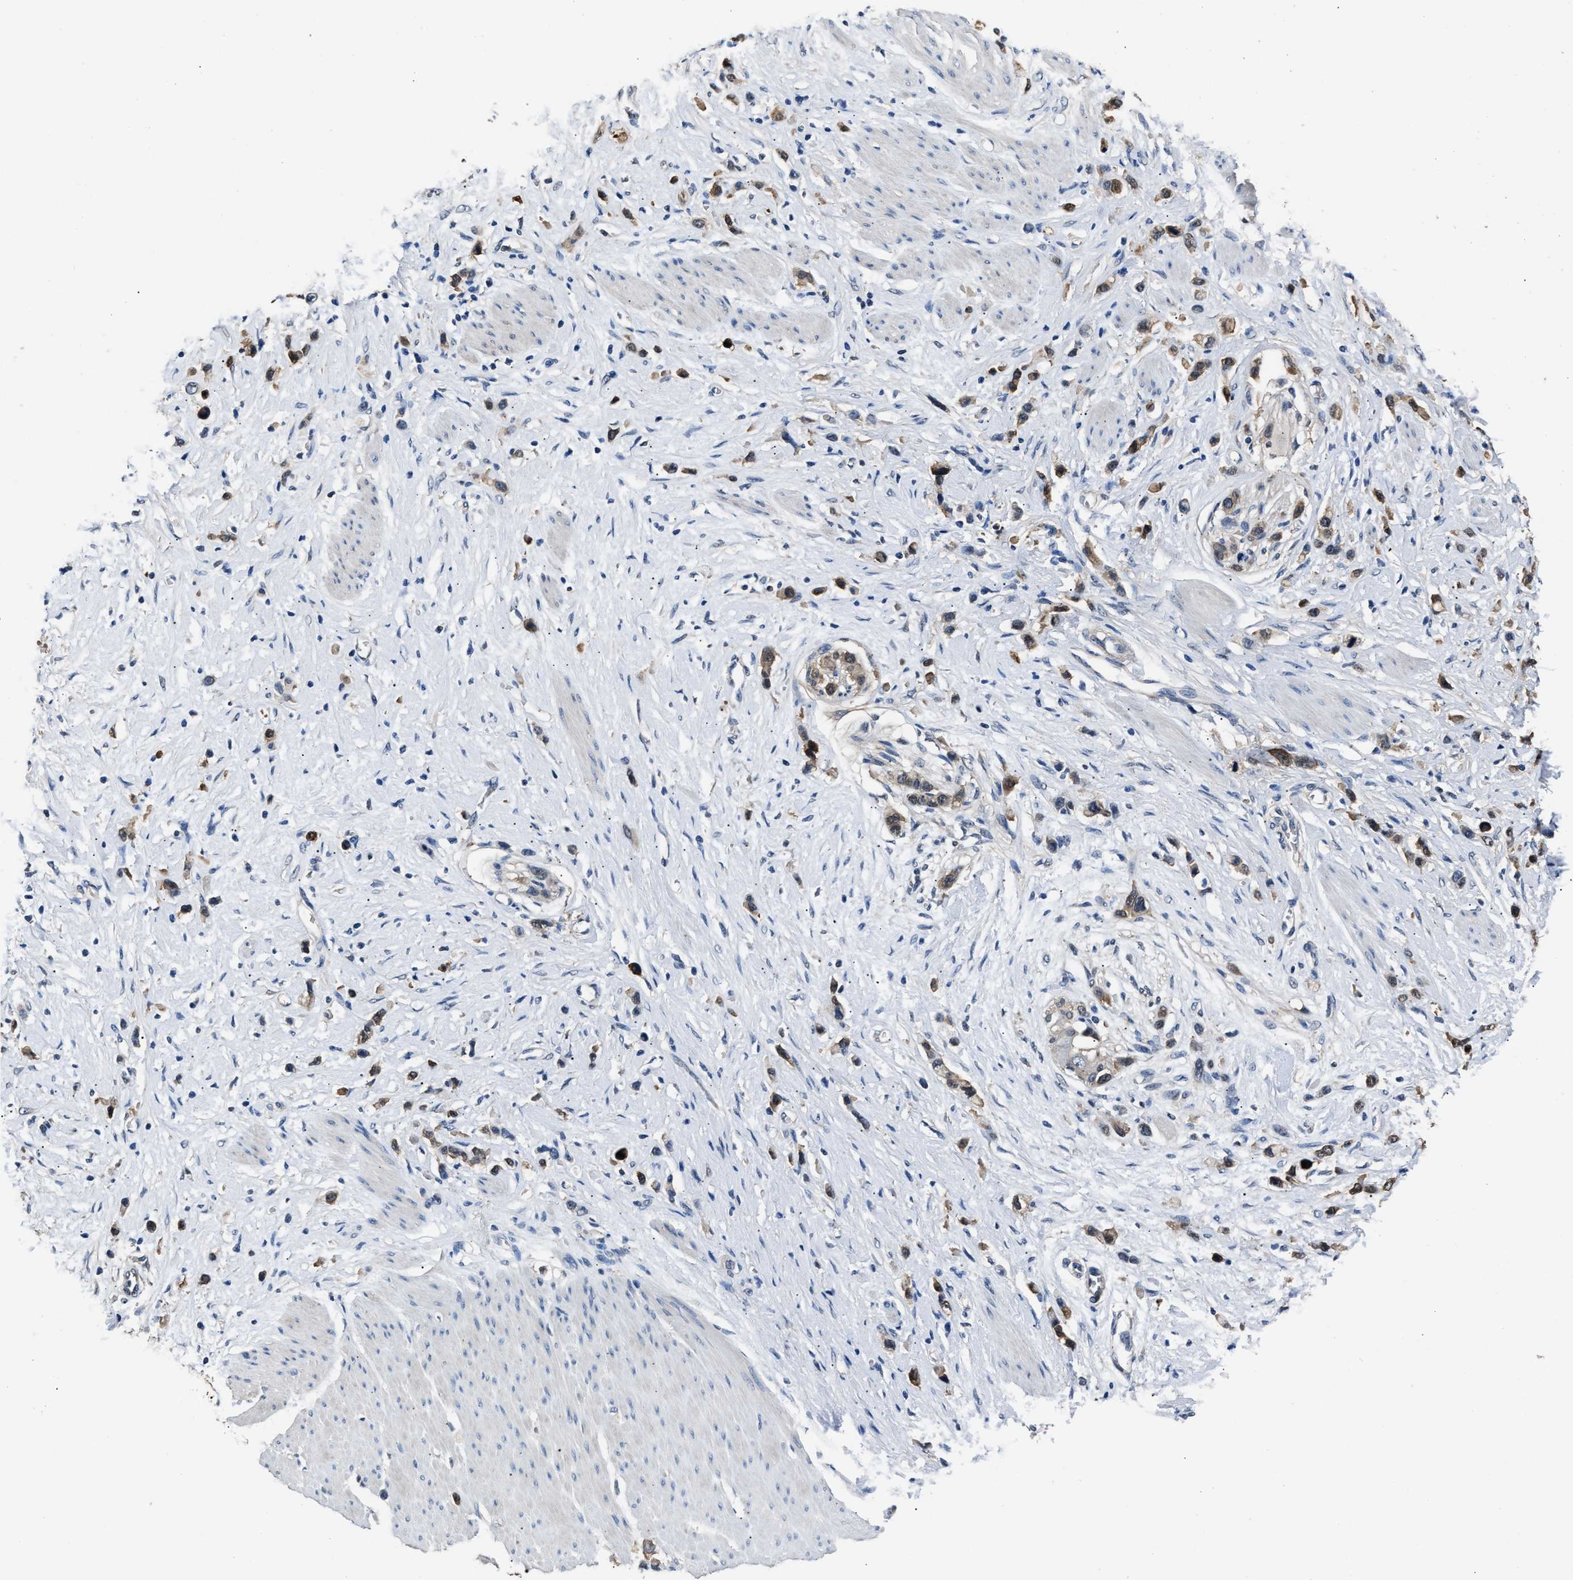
{"staining": {"intensity": "moderate", "quantity": ">75%", "location": "cytoplasmic/membranous"}, "tissue": "stomach cancer", "cell_type": "Tumor cells", "image_type": "cancer", "snomed": [{"axis": "morphology", "description": "Adenocarcinoma, NOS"}, {"axis": "topography", "description": "Stomach"}], "caption": "Immunohistochemical staining of human stomach cancer reveals moderate cytoplasmic/membranous protein positivity in approximately >75% of tumor cells.", "gene": "GSTP1", "patient": {"sex": "female", "age": 65}}